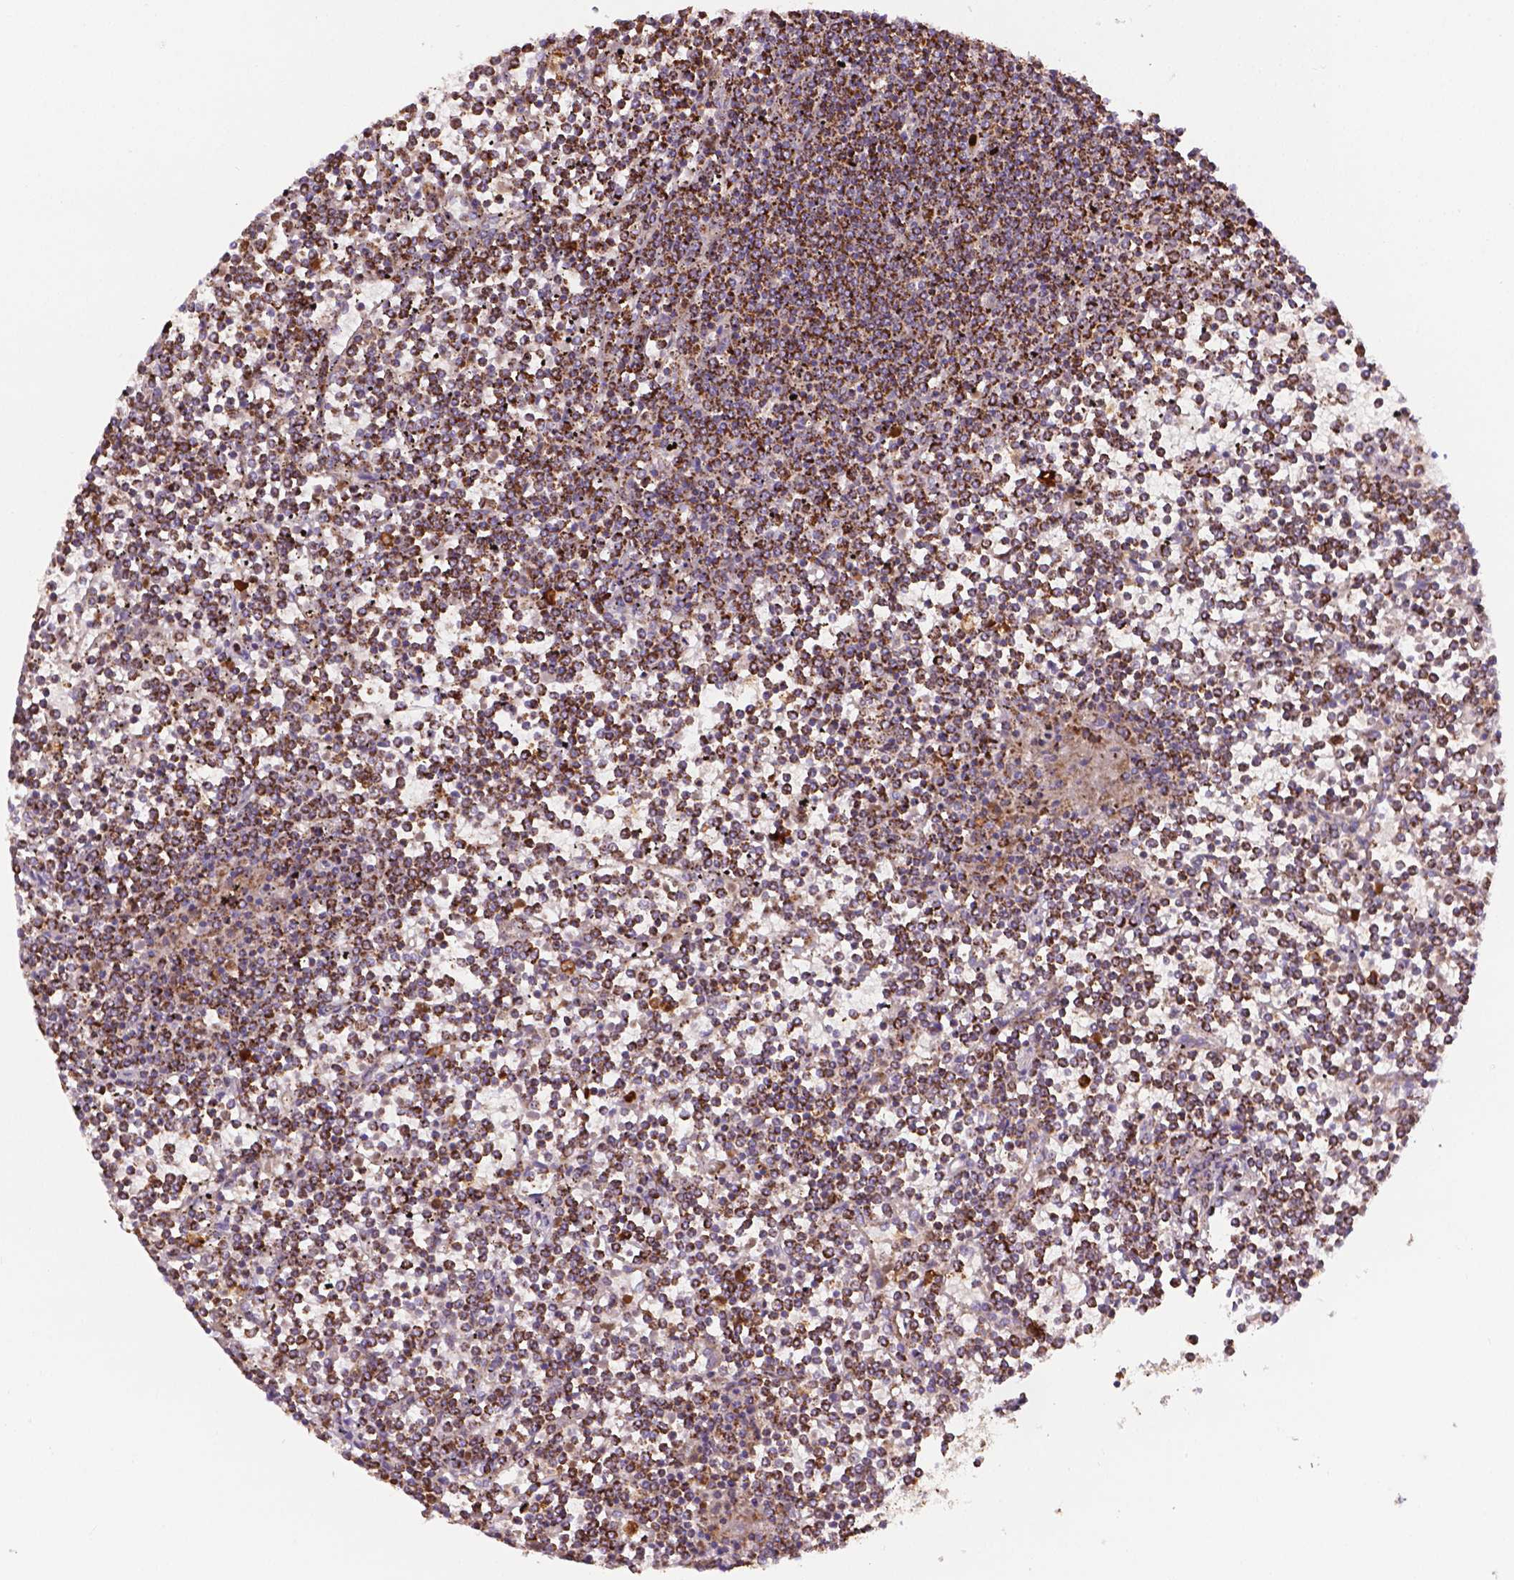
{"staining": {"intensity": "strong", "quantity": ">75%", "location": "cytoplasmic/membranous"}, "tissue": "lymphoma", "cell_type": "Tumor cells", "image_type": "cancer", "snomed": [{"axis": "morphology", "description": "Malignant lymphoma, non-Hodgkin's type, Low grade"}, {"axis": "topography", "description": "Spleen"}], "caption": "There is high levels of strong cytoplasmic/membranous positivity in tumor cells of malignant lymphoma, non-Hodgkin's type (low-grade), as demonstrated by immunohistochemical staining (brown color).", "gene": "PIBF1", "patient": {"sex": "female", "age": 19}}